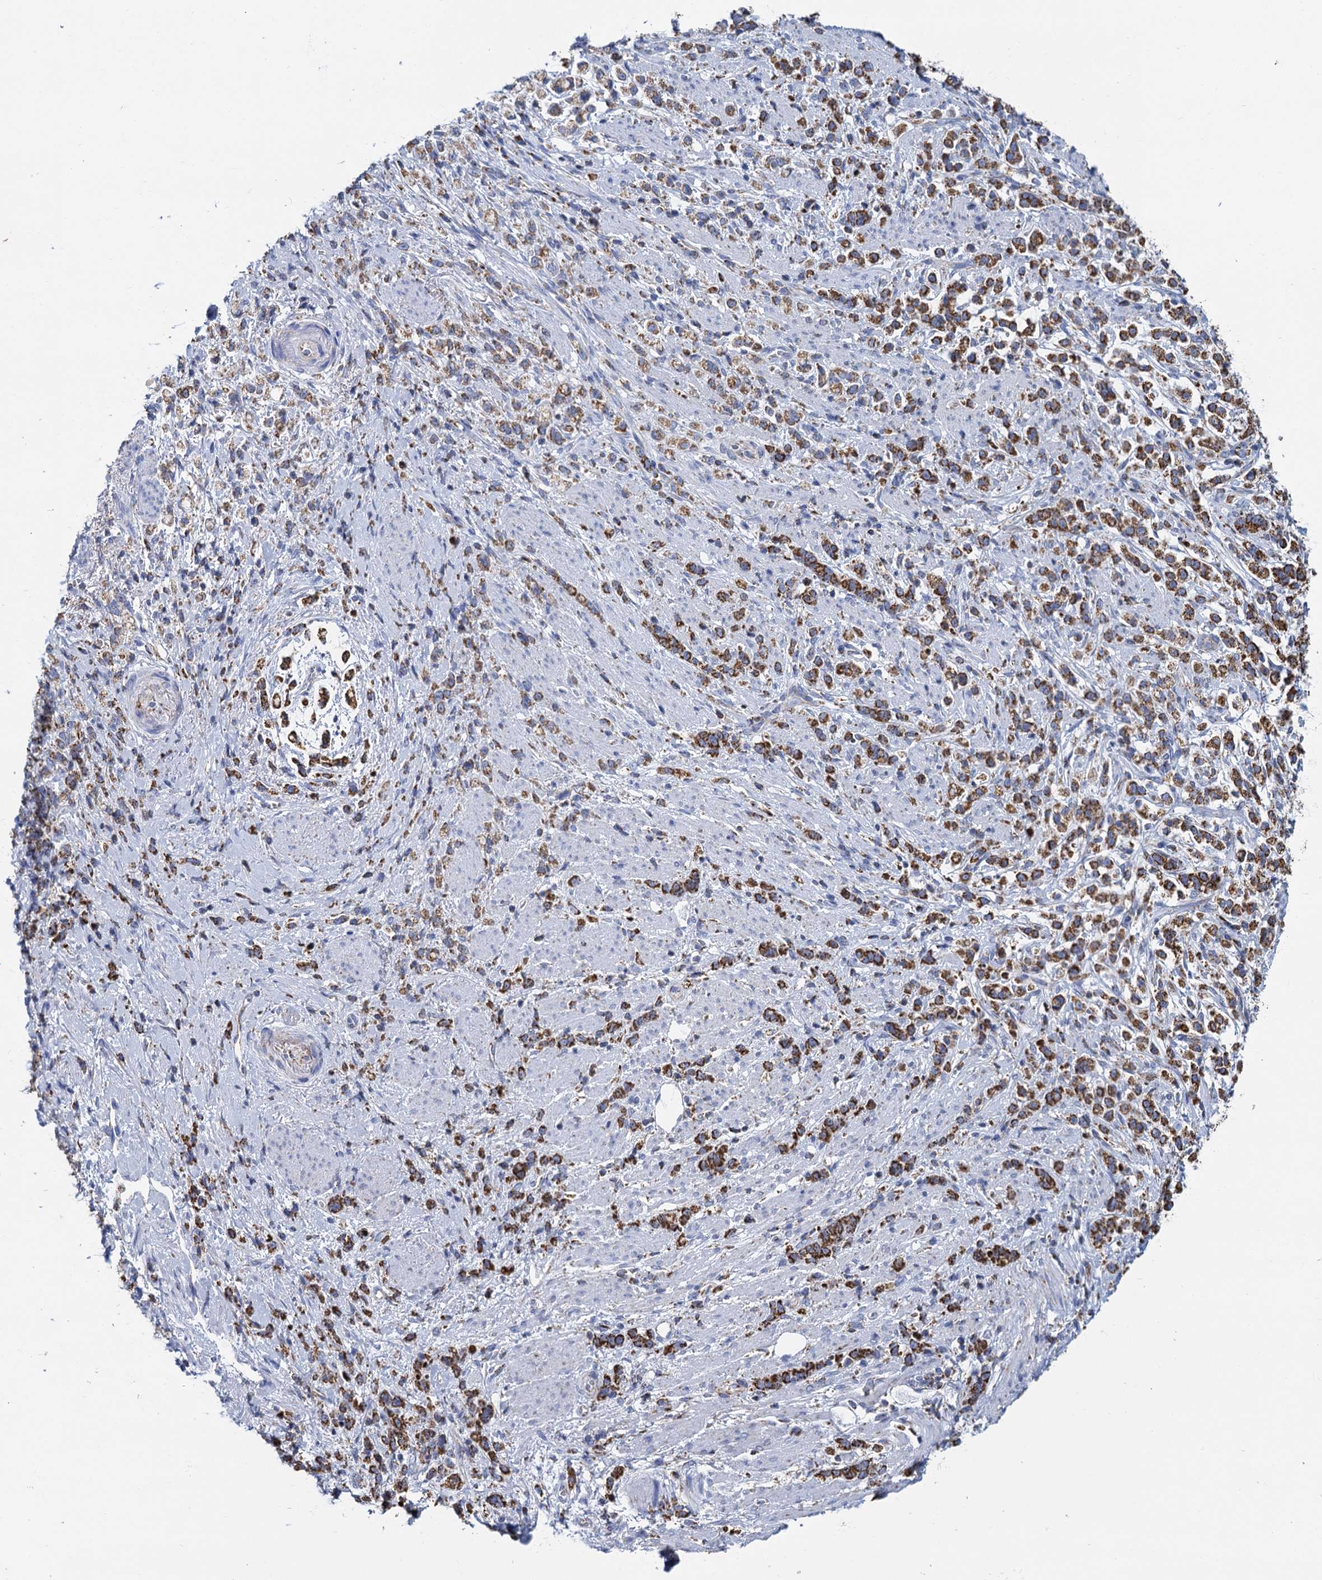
{"staining": {"intensity": "strong", "quantity": ">75%", "location": "cytoplasmic/membranous"}, "tissue": "stomach cancer", "cell_type": "Tumor cells", "image_type": "cancer", "snomed": [{"axis": "morphology", "description": "Adenocarcinoma, NOS"}, {"axis": "topography", "description": "Stomach"}], "caption": "The histopathology image demonstrates immunohistochemical staining of stomach cancer. There is strong cytoplasmic/membranous staining is present in approximately >75% of tumor cells.", "gene": "CCP110", "patient": {"sex": "female", "age": 60}}